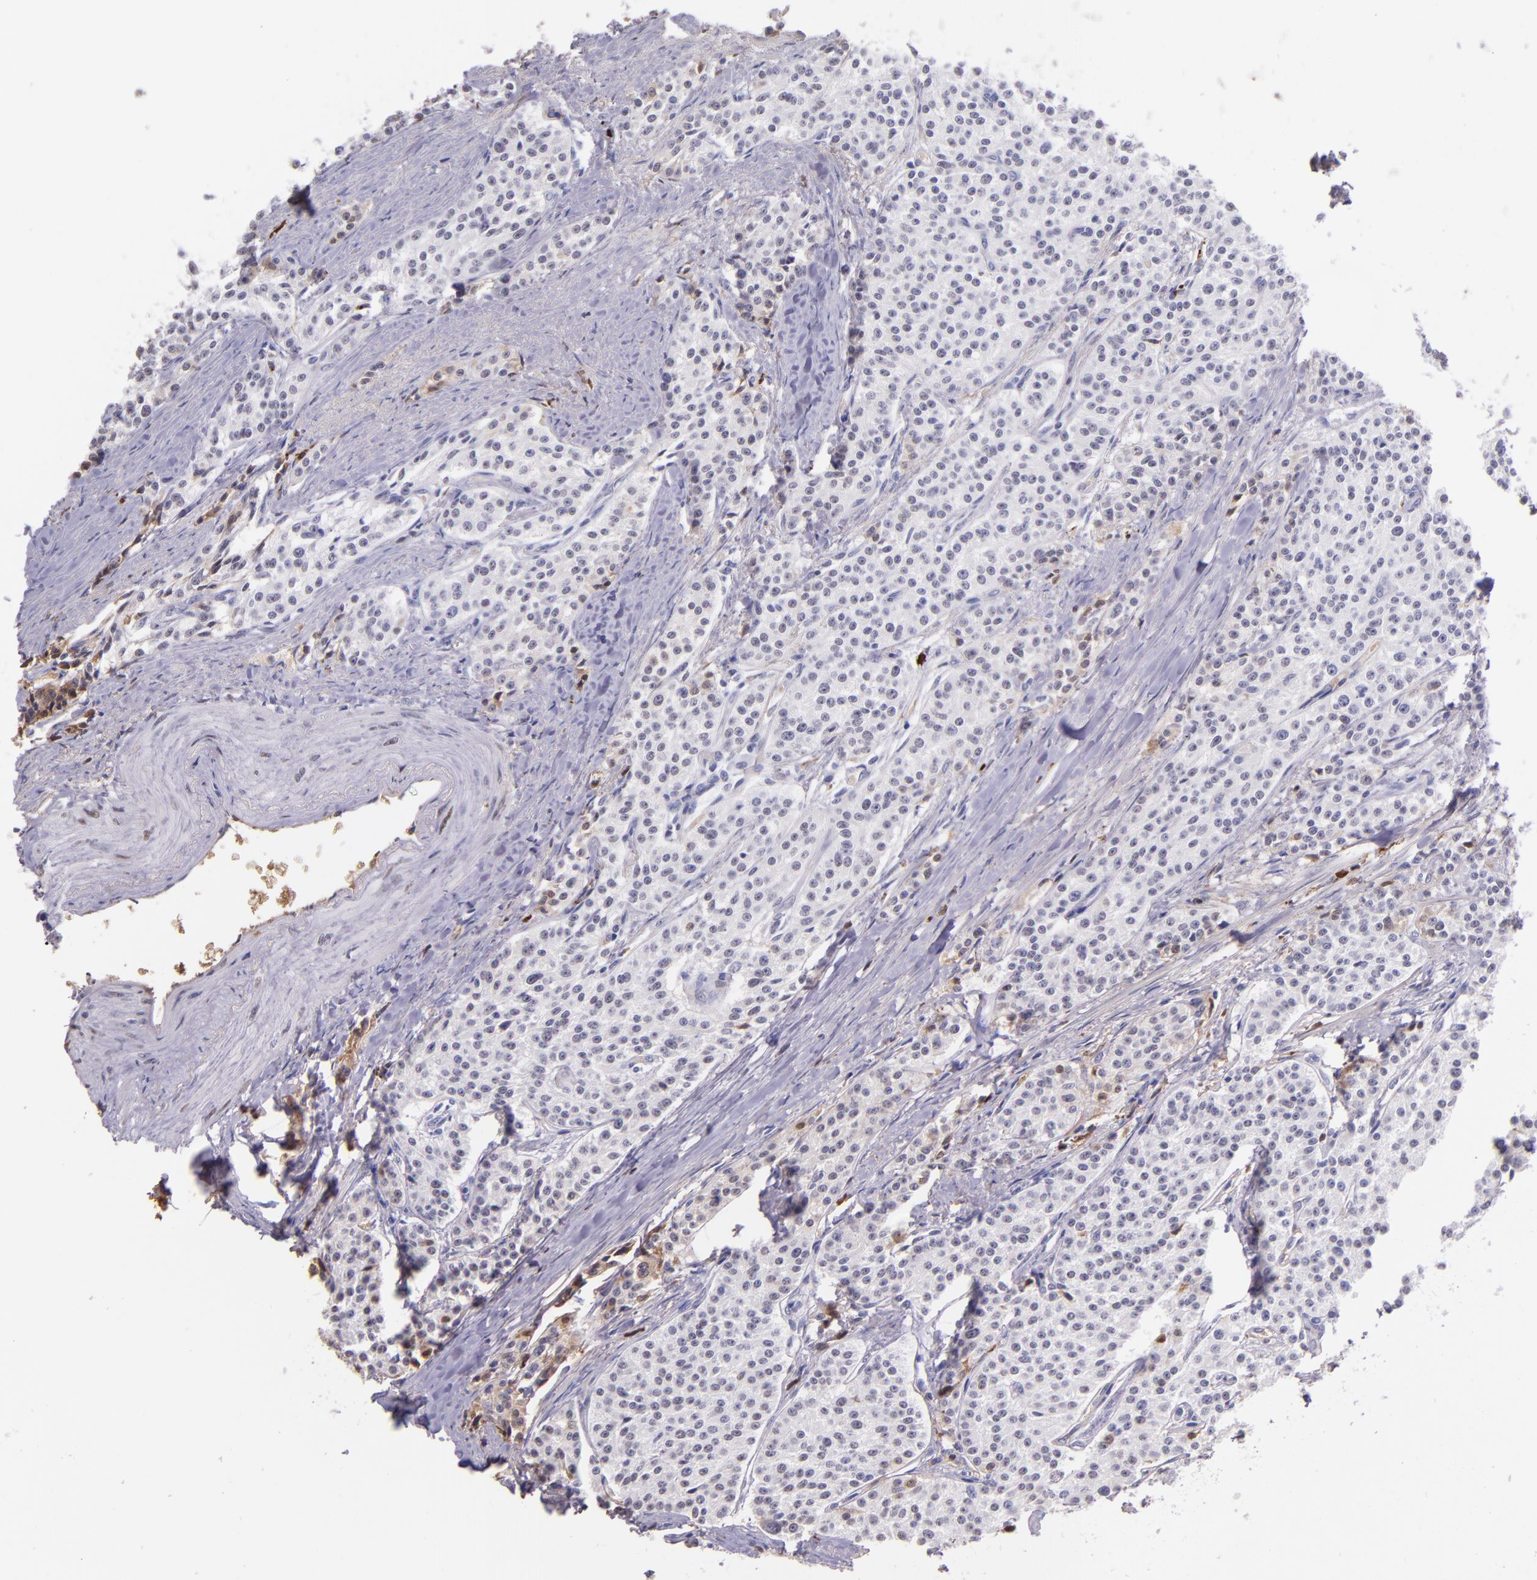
{"staining": {"intensity": "negative", "quantity": "none", "location": "none"}, "tissue": "carcinoid", "cell_type": "Tumor cells", "image_type": "cancer", "snomed": [{"axis": "morphology", "description": "Carcinoid, malignant, NOS"}, {"axis": "topography", "description": "Stomach"}], "caption": "Human carcinoid (malignant) stained for a protein using immunohistochemistry (IHC) shows no positivity in tumor cells.", "gene": "KNG1", "patient": {"sex": "female", "age": 76}}